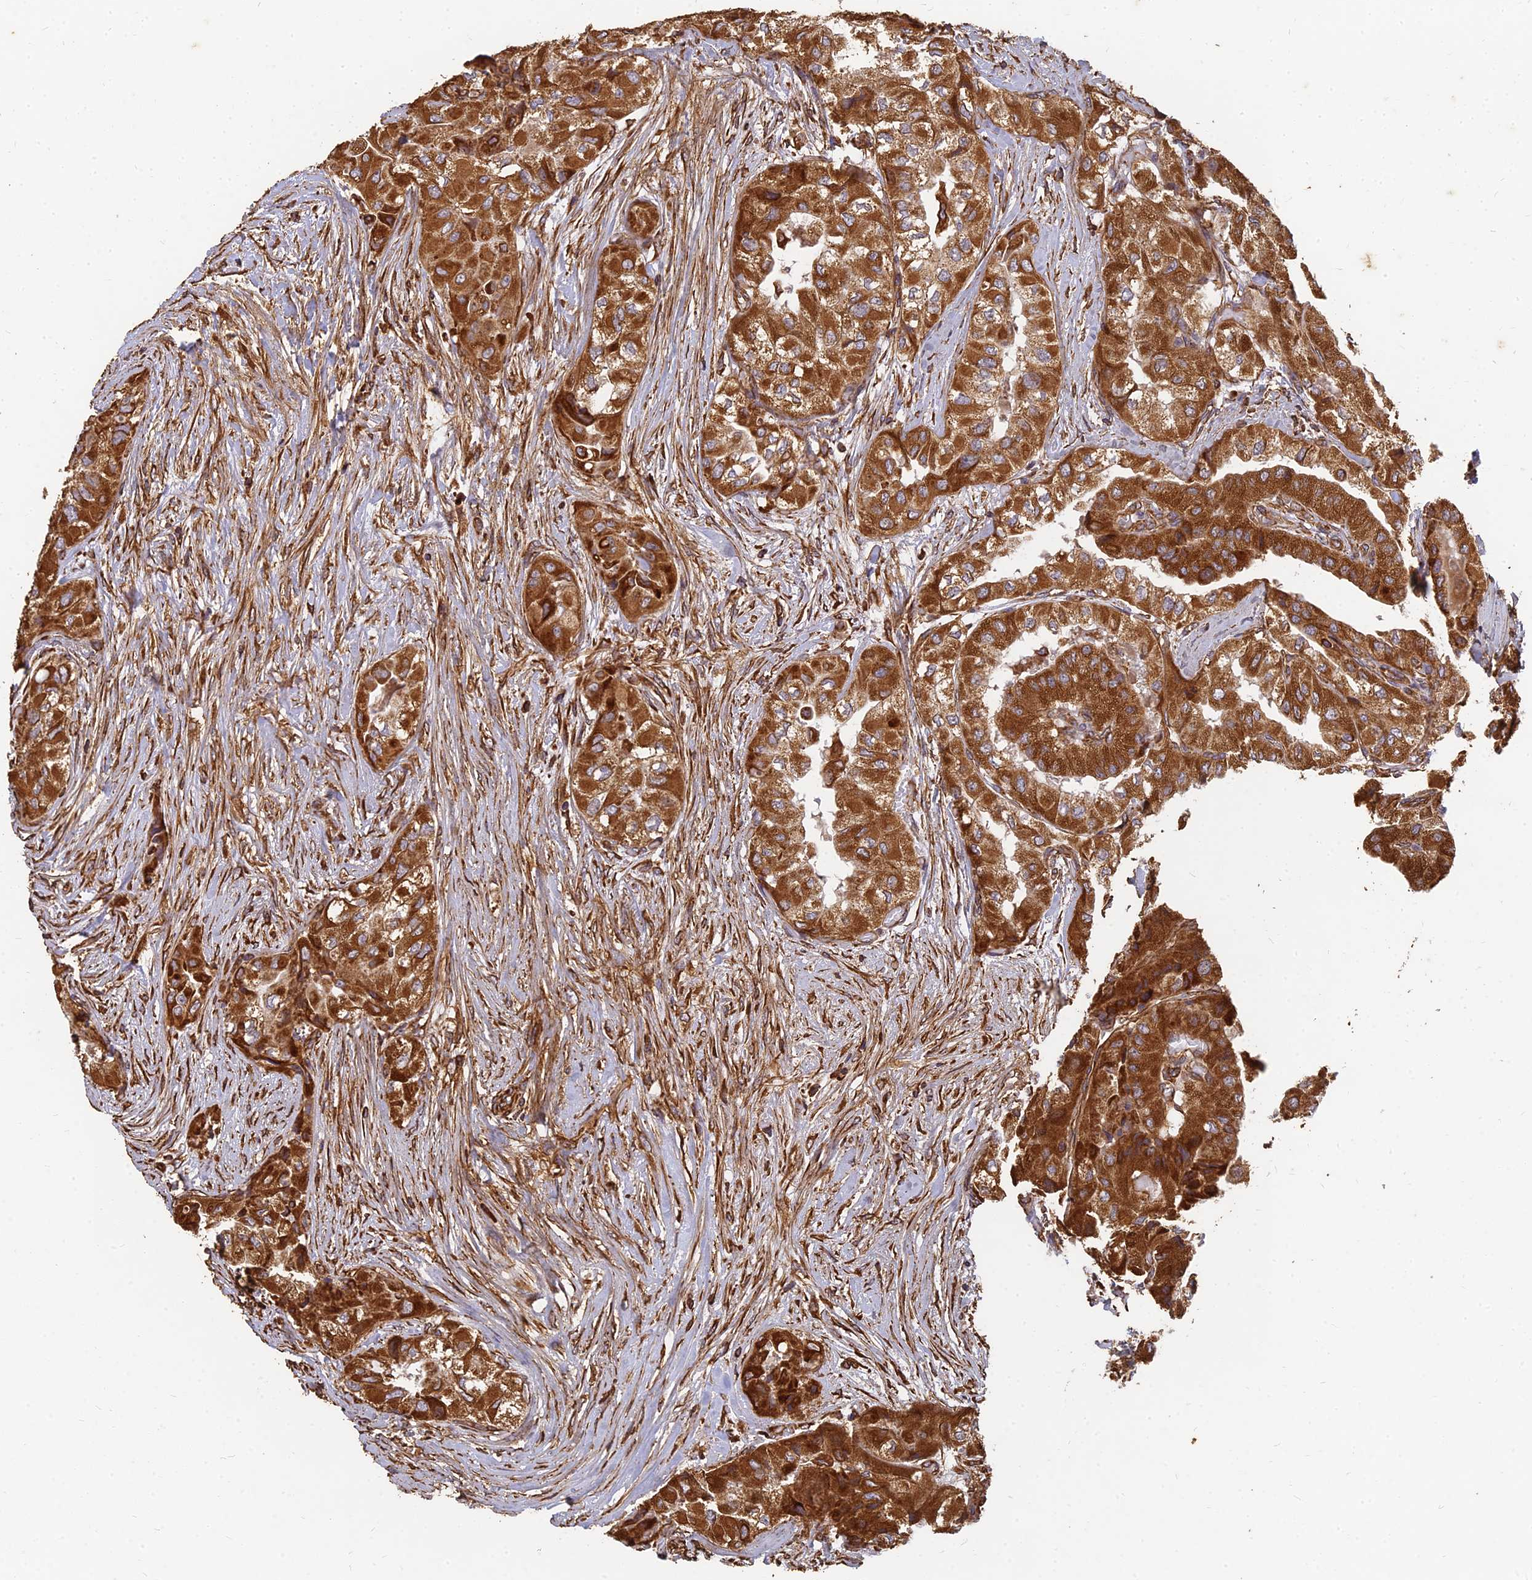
{"staining": {"intensity": "strong", "quantity": ">75%", "location": "cytoplasmic/membranous"}, "tissue": "thyroid cancer", "cell_type": "Tumor cells", "image_type": "cancer", "snomed": [{"axis": "morphology", "description": "Papillary adenocarcinoma, NOS"}, {"axis": "topography", "description": "Thyroid gland"}], "caption": "Thyroid cancer (papillary adenocarcinoma) stained with IHC exhibits strong cytoplasmic/membranous positivity in approximately >75% of tumor cells. Nuclei are stained in blue.", "gene": "DSTYK", "patient": {"sex": "female", "age": 59}}